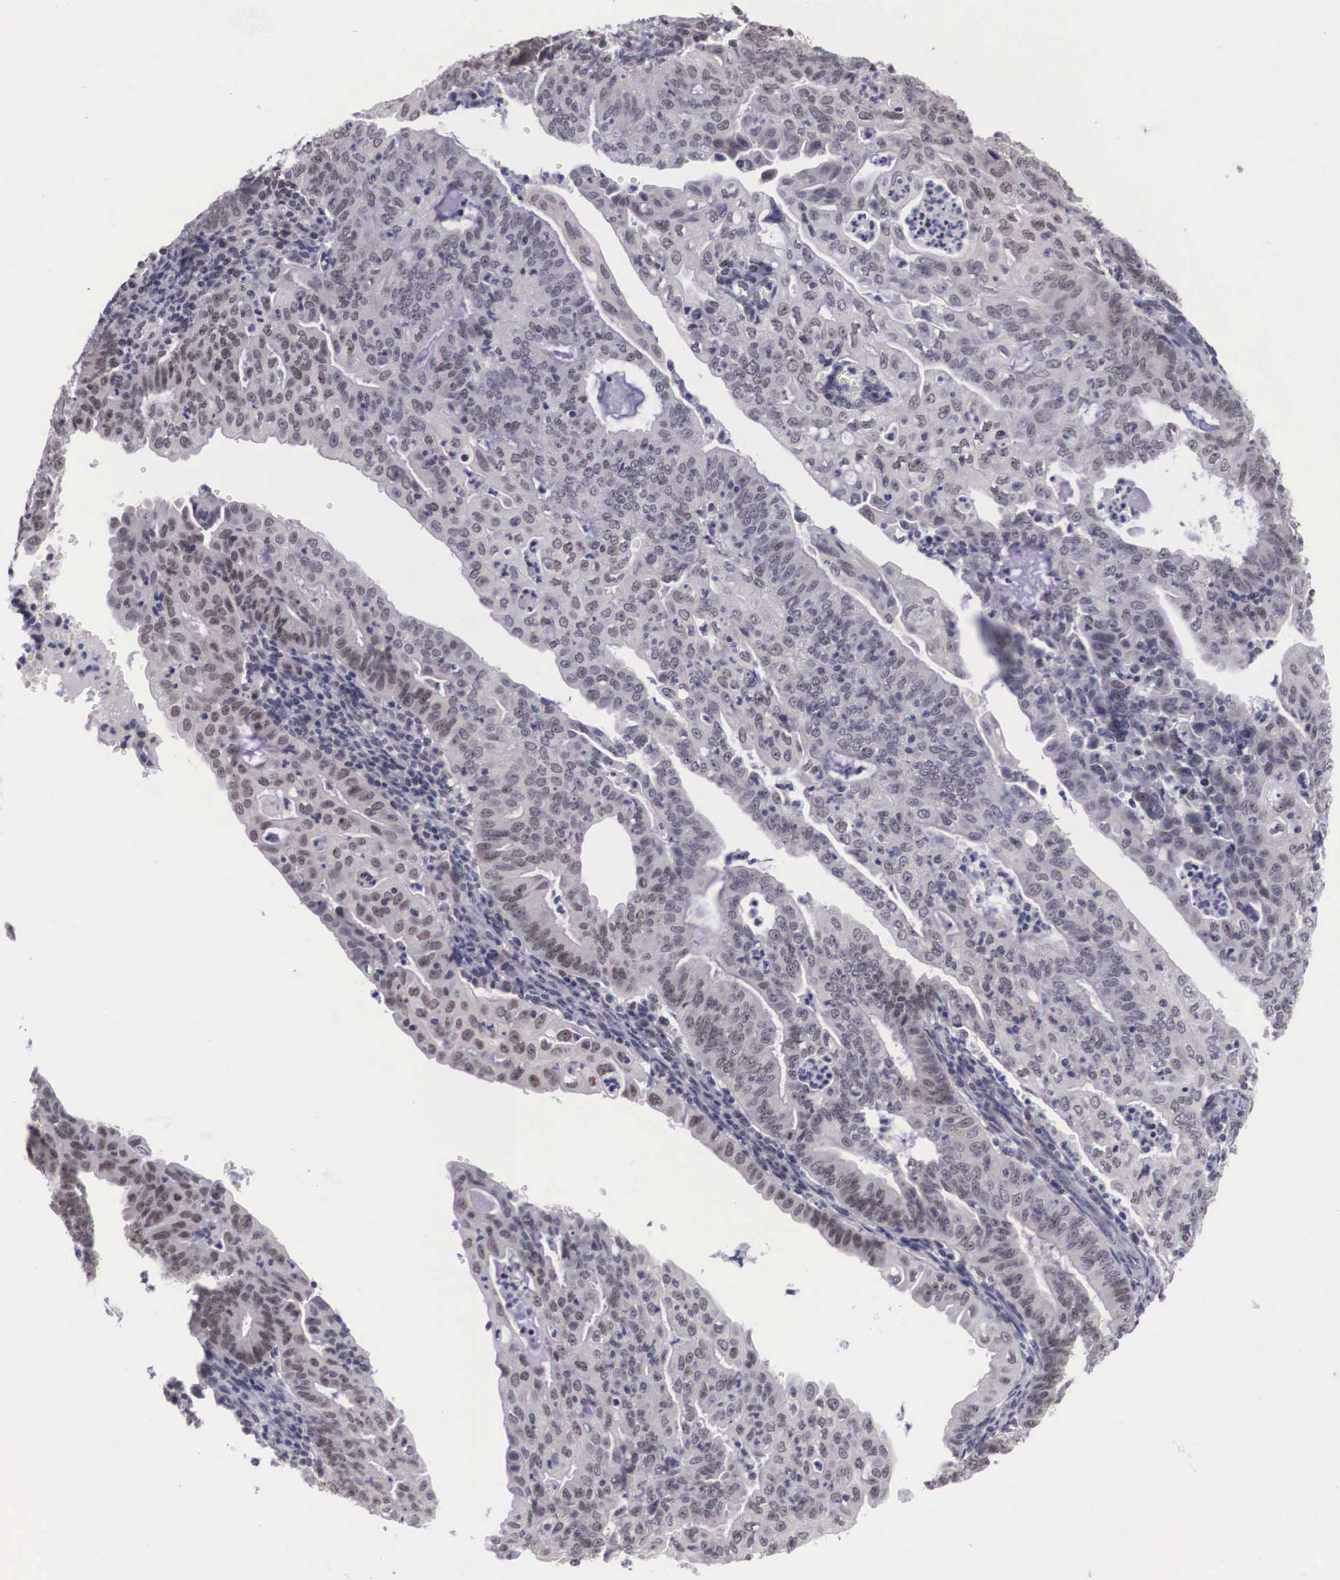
{"staining": {"intensity": "weak", "quantity": "25%-75%", "location": "nuclear"}, "tissue": "endometrial cancer", "cell_type": "Tumor cells", "image_type": "cancer", "snomed": [{"axis": "morphology", "description": "Adenocarcinoma, NOS"}, {"axis": "topography", "description": "Endometrium"}], "caption": "Immunohistochemical staining of endometrial cancer reveals low levels of weak nuclear staining in approximately 25%-75% of tumor cells.", "gene": "ZNF275", "patient": {"sex": "female", "age": 60}}